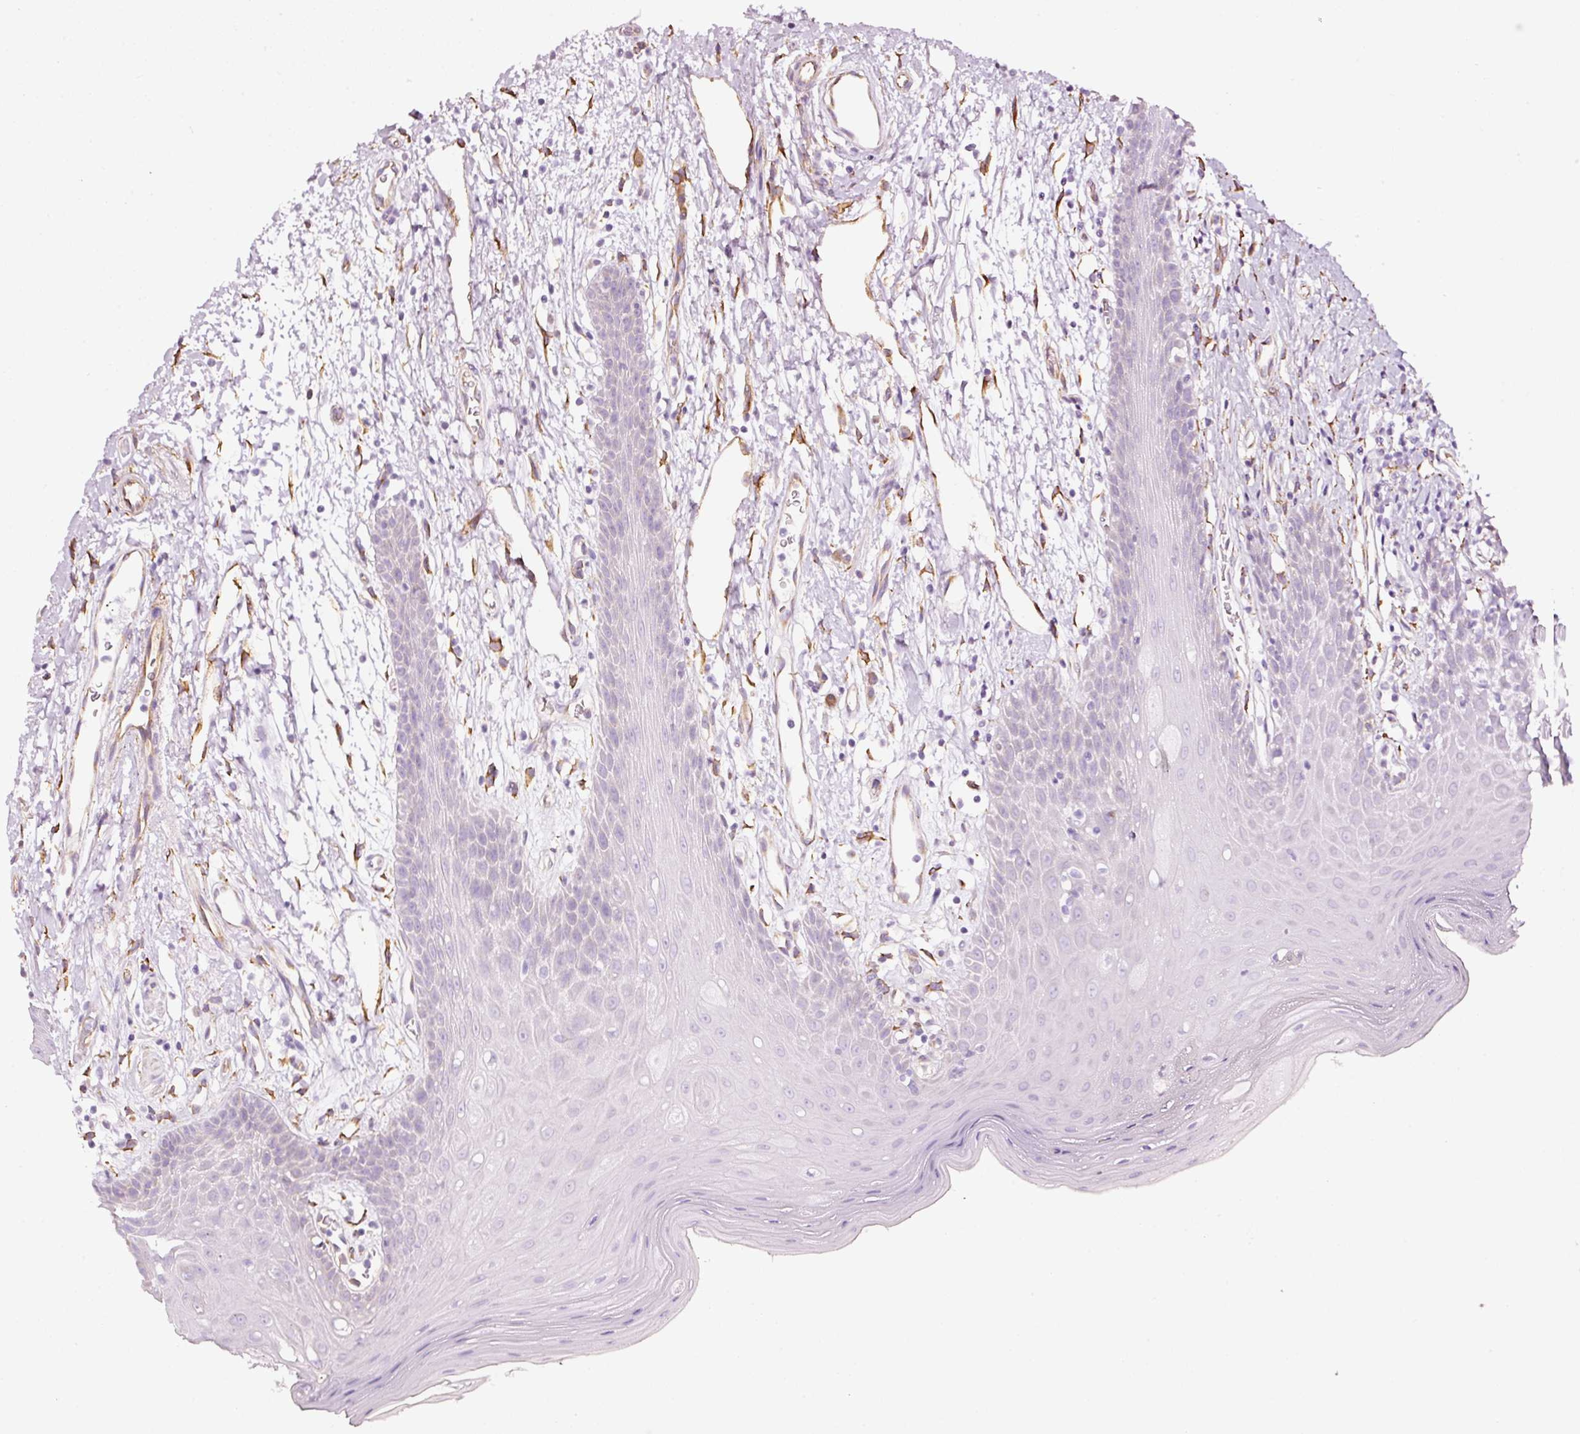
{"staining": {"intensity": "negative", "quantity": "none", "location": "none"}, "tissue": "oral mucosa", "cell_type": "Squamous epithelial cells", "image_type": "normal", "snomed": [{"axis": "morphology", "description": "Normal tissue, NOS"}, {"axis": "topography", "description": "Oral tissue"}, {"axis": "topography", "description": "Tounge, NOS"}], "caption": "The photomicrograph exhibits no staining of squamous epithelial cells in normal oral mucosa.", "gene": "GCG", "patient": {"sex": "female", "age": 59}}